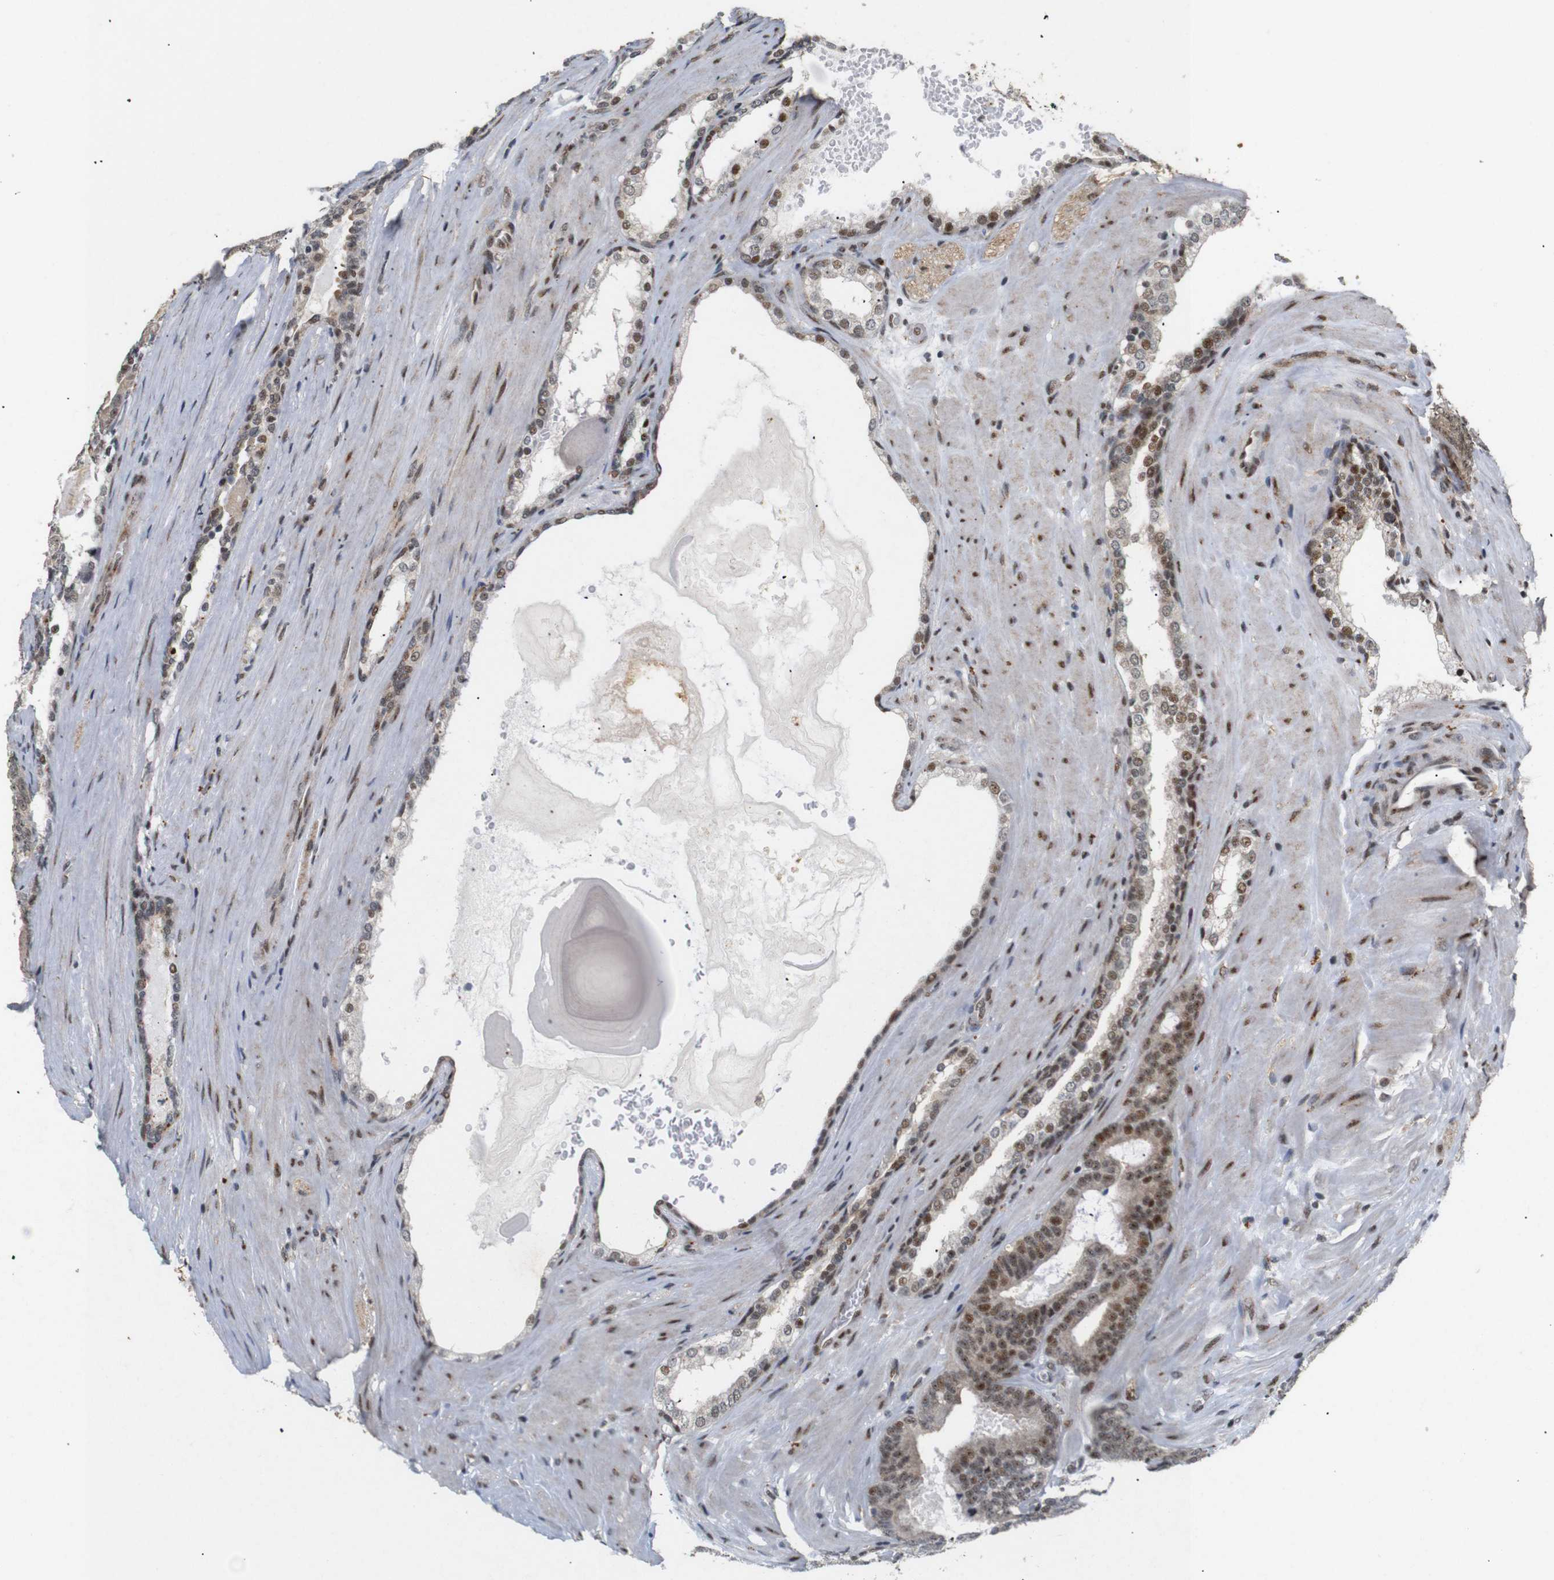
{"staining": {"intensity": "weak", "quantity": ">75%", "location": "cytoplasmic/membranous,nuclear"}, "tissue": "prostate cancer", "cell_type": "Tumor cells", "image_type": "cancer", "snomed": [{"axis": "morphology", "description": "Adenocarcinoma, High grade"}, {"axis": "topography", "description": "Prostate"}], "caption": "DAB immunohistochemical staining of prostate cancer (high-grade adenocarcinoma) reveals weak cytoplasmic/membranous and nuclear protein staining in approximately >75% of tumor cells.", "gene": "PYM1", "patient": {"sex": "male", "age": 60}}